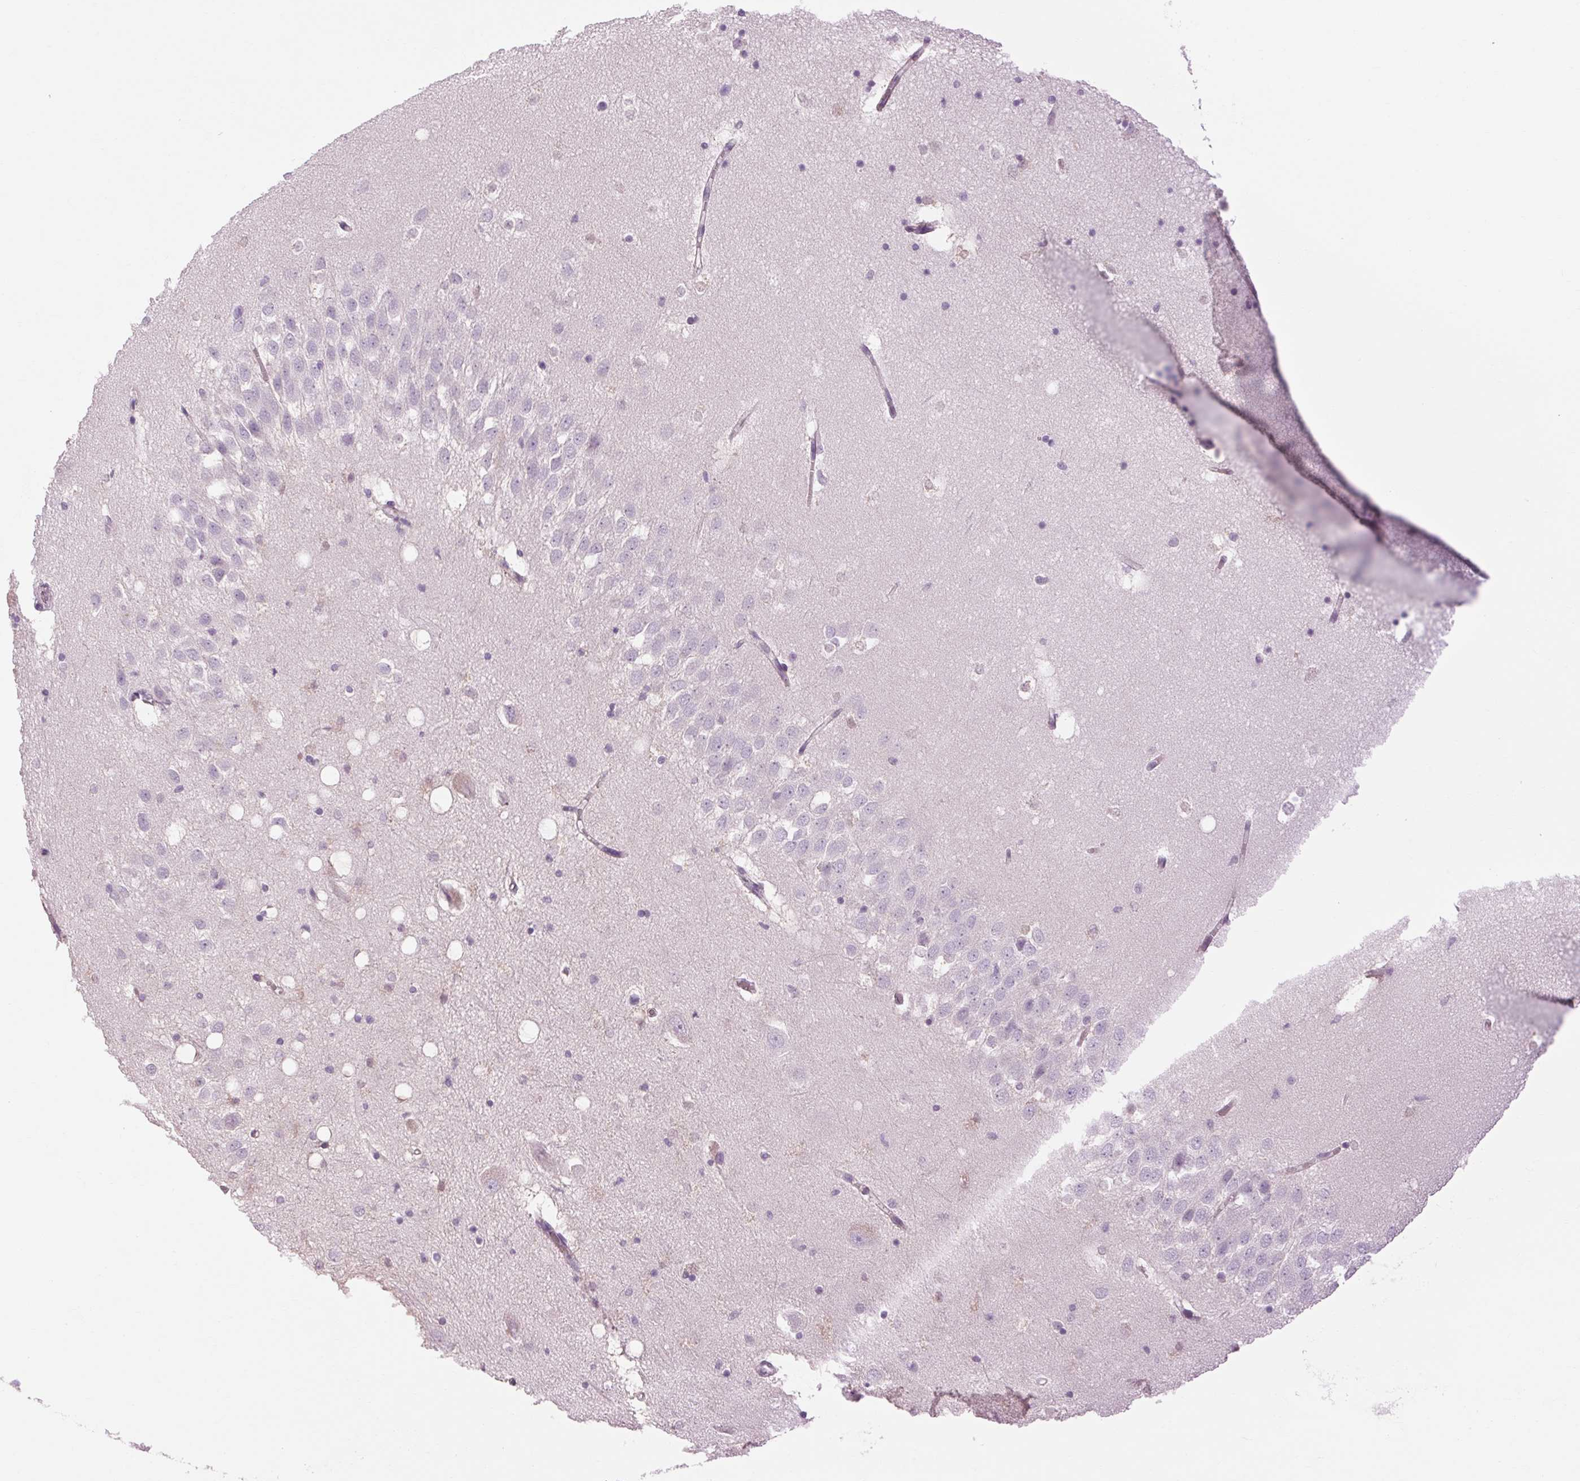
{"staining": {"intensity": "negative", "quantity": "none", "location": "none"}, "tissue": "hippocampus", "cell_type": "Glial cells", "image_type": "normal", "snomed": [{"axis": "morphology", "description": "Normal tissue, NOS"}, {"axis": "topography", "description": "Hippocampus"}], "caption": "The histopathology image reveals no significant positivity in glial cells of hippocampus. Nuclei are stained in blue.", "gene": "SOWAHC", "patient": {"sex": "male", "age": 58}}